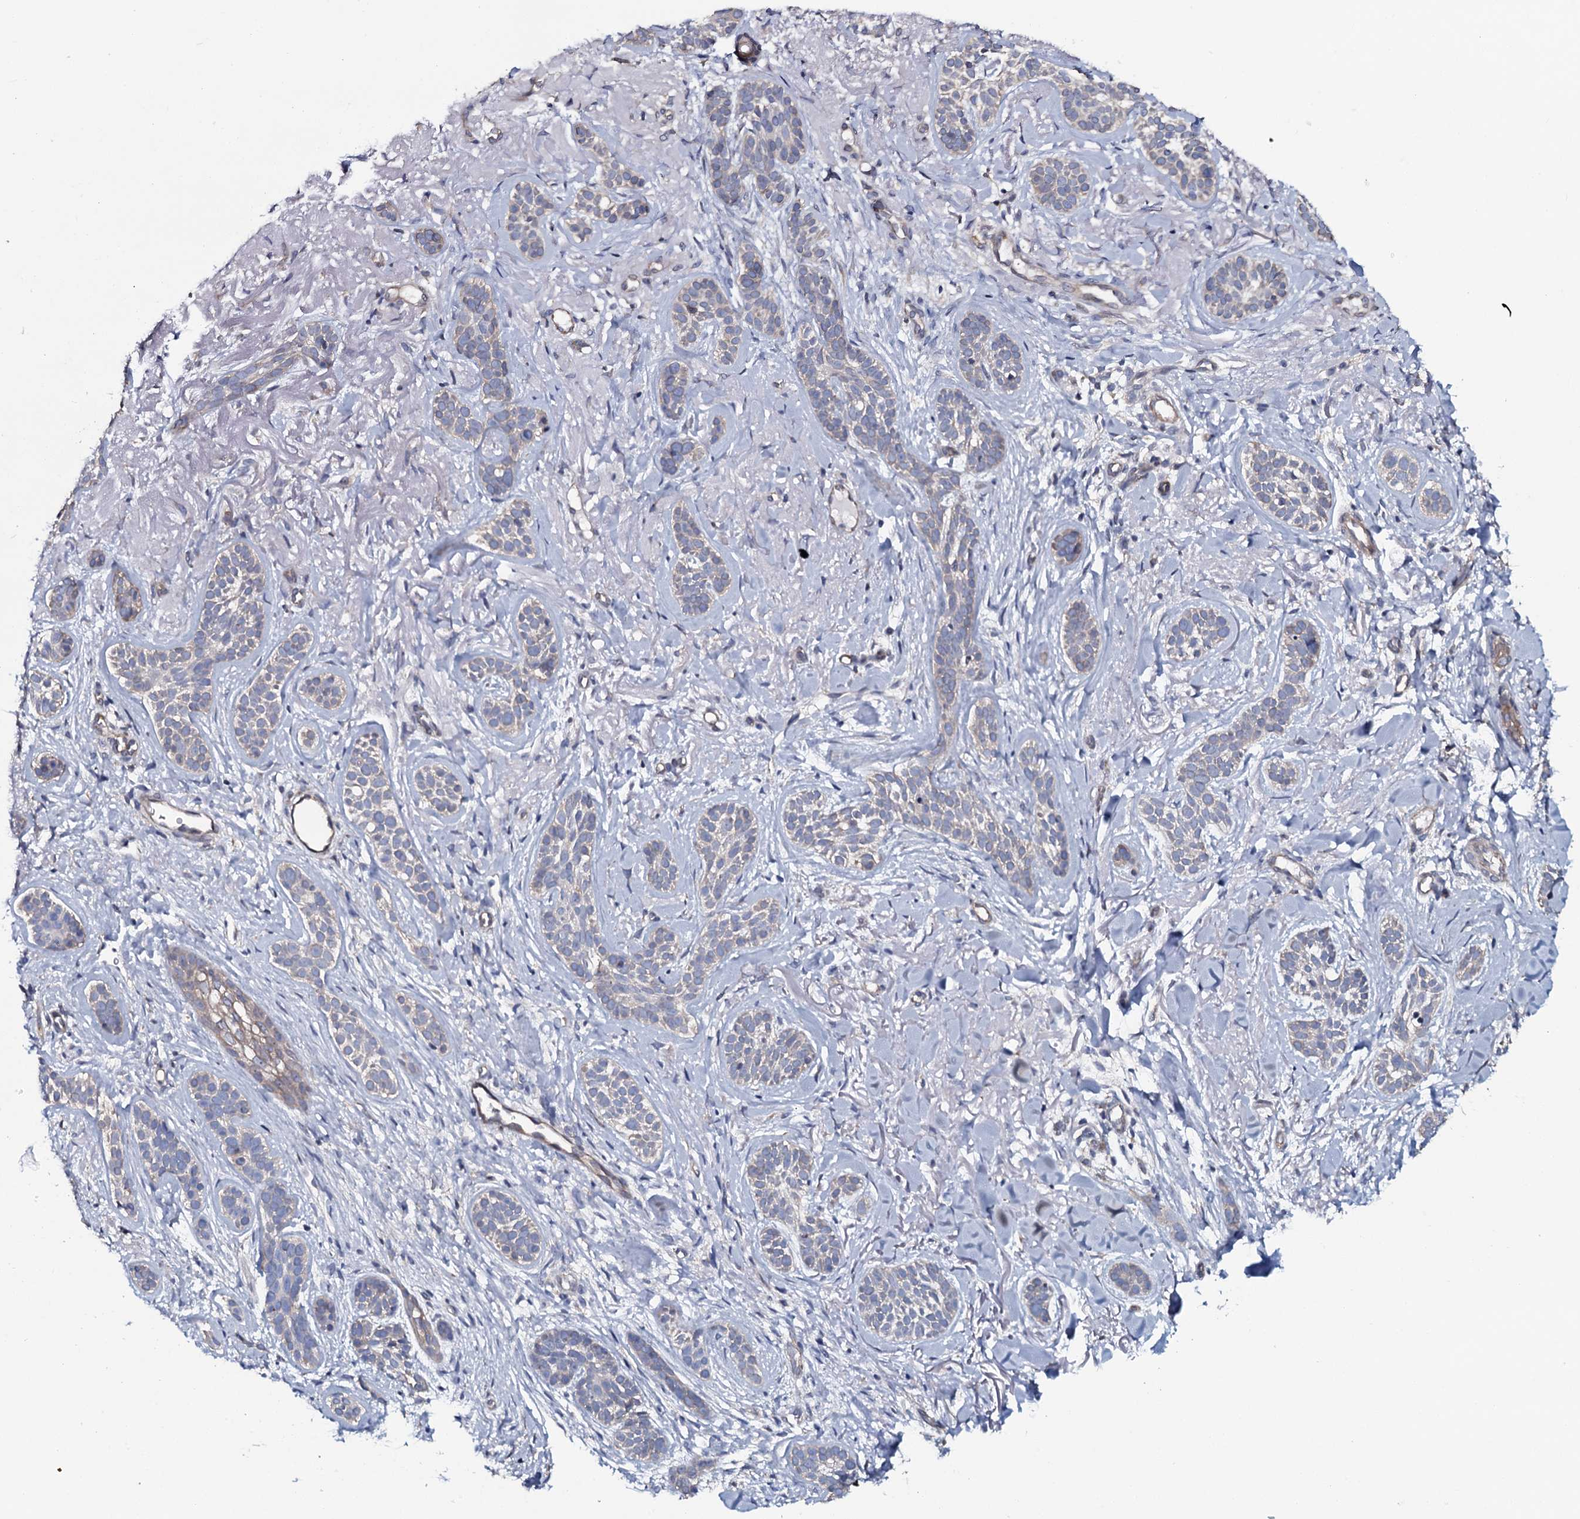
{"staining": {"intensity": "negative", "quantity": "none", "location": "none"}, "tissue": "skin cancer", "cell_type": "Tumor cells", "image_type": "cancer", "snomed": [{"axis": "morphology", "description": "Basal cell carcinoma"}, {"axis": "topography", "description": "Skin"}], "caption": "Tumor cells show no significant protein expression in basal cell carcinoma (skin). Nuclei are stained in blue.", "gene": "TMEM151A", "patient": {"sex": "male", "age": 71}}